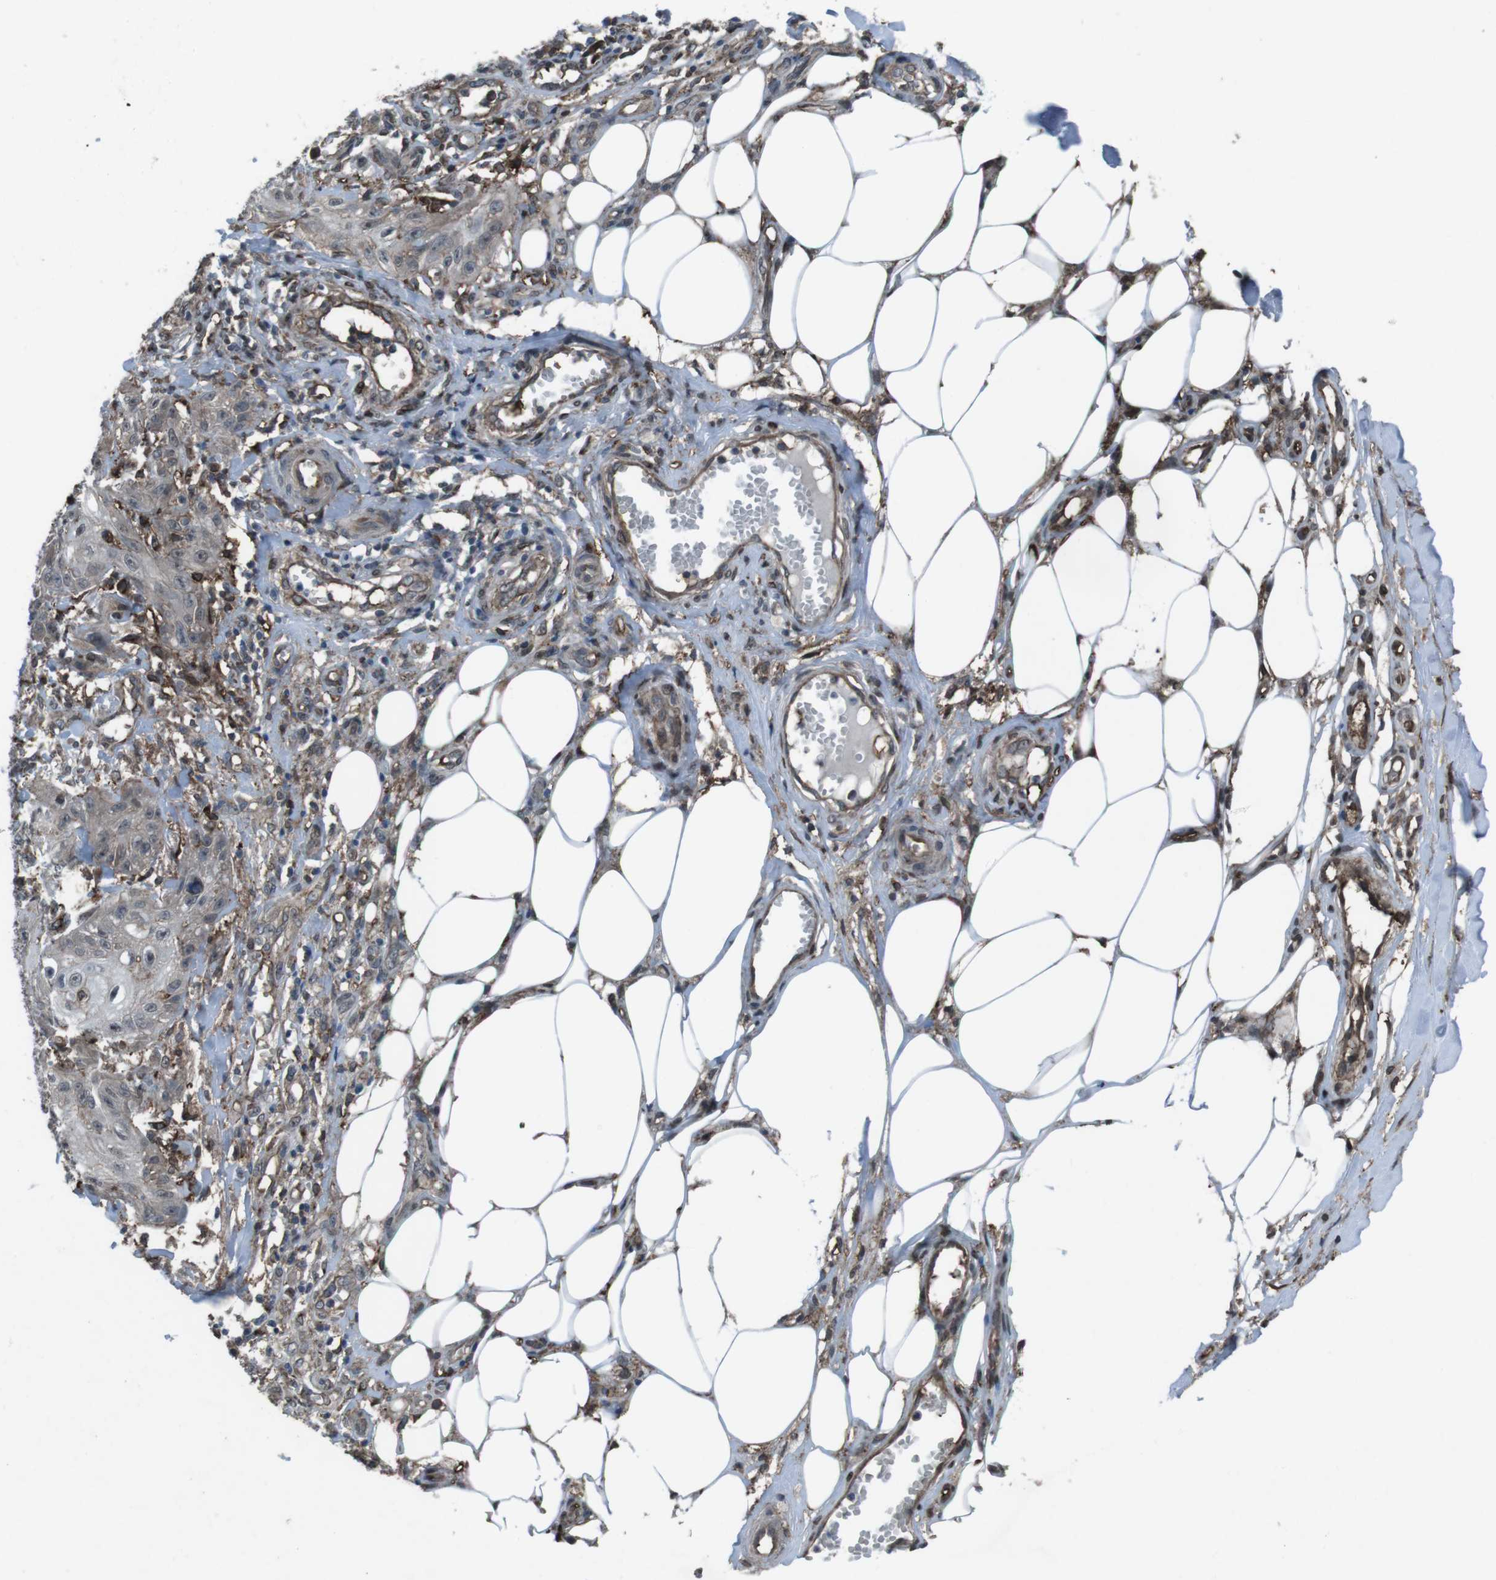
{"staining": {"intensity": "weak", "quantity": "25%-75%", "location": "cytoplasmic/membranous"}, "tissue": "skin cancer", "cell_type": "Tumor cells", "image_type": "cancer", "snomed": [{"axis": "morphology", "description": "Squamous cell carcinoma, NOS"}, {"axis": "topography", "description": "Skin"}], "caption": "Skin cancer tissue shows weak cytoplasmic/membranous staining in approximately 25%-75% of tumor cells Immunohistochemistry (ihc) stains the protein in brown and the nuclei are stained blue.", "gene": "GDF10", "patient": {"sex": "male", "age": 74}}